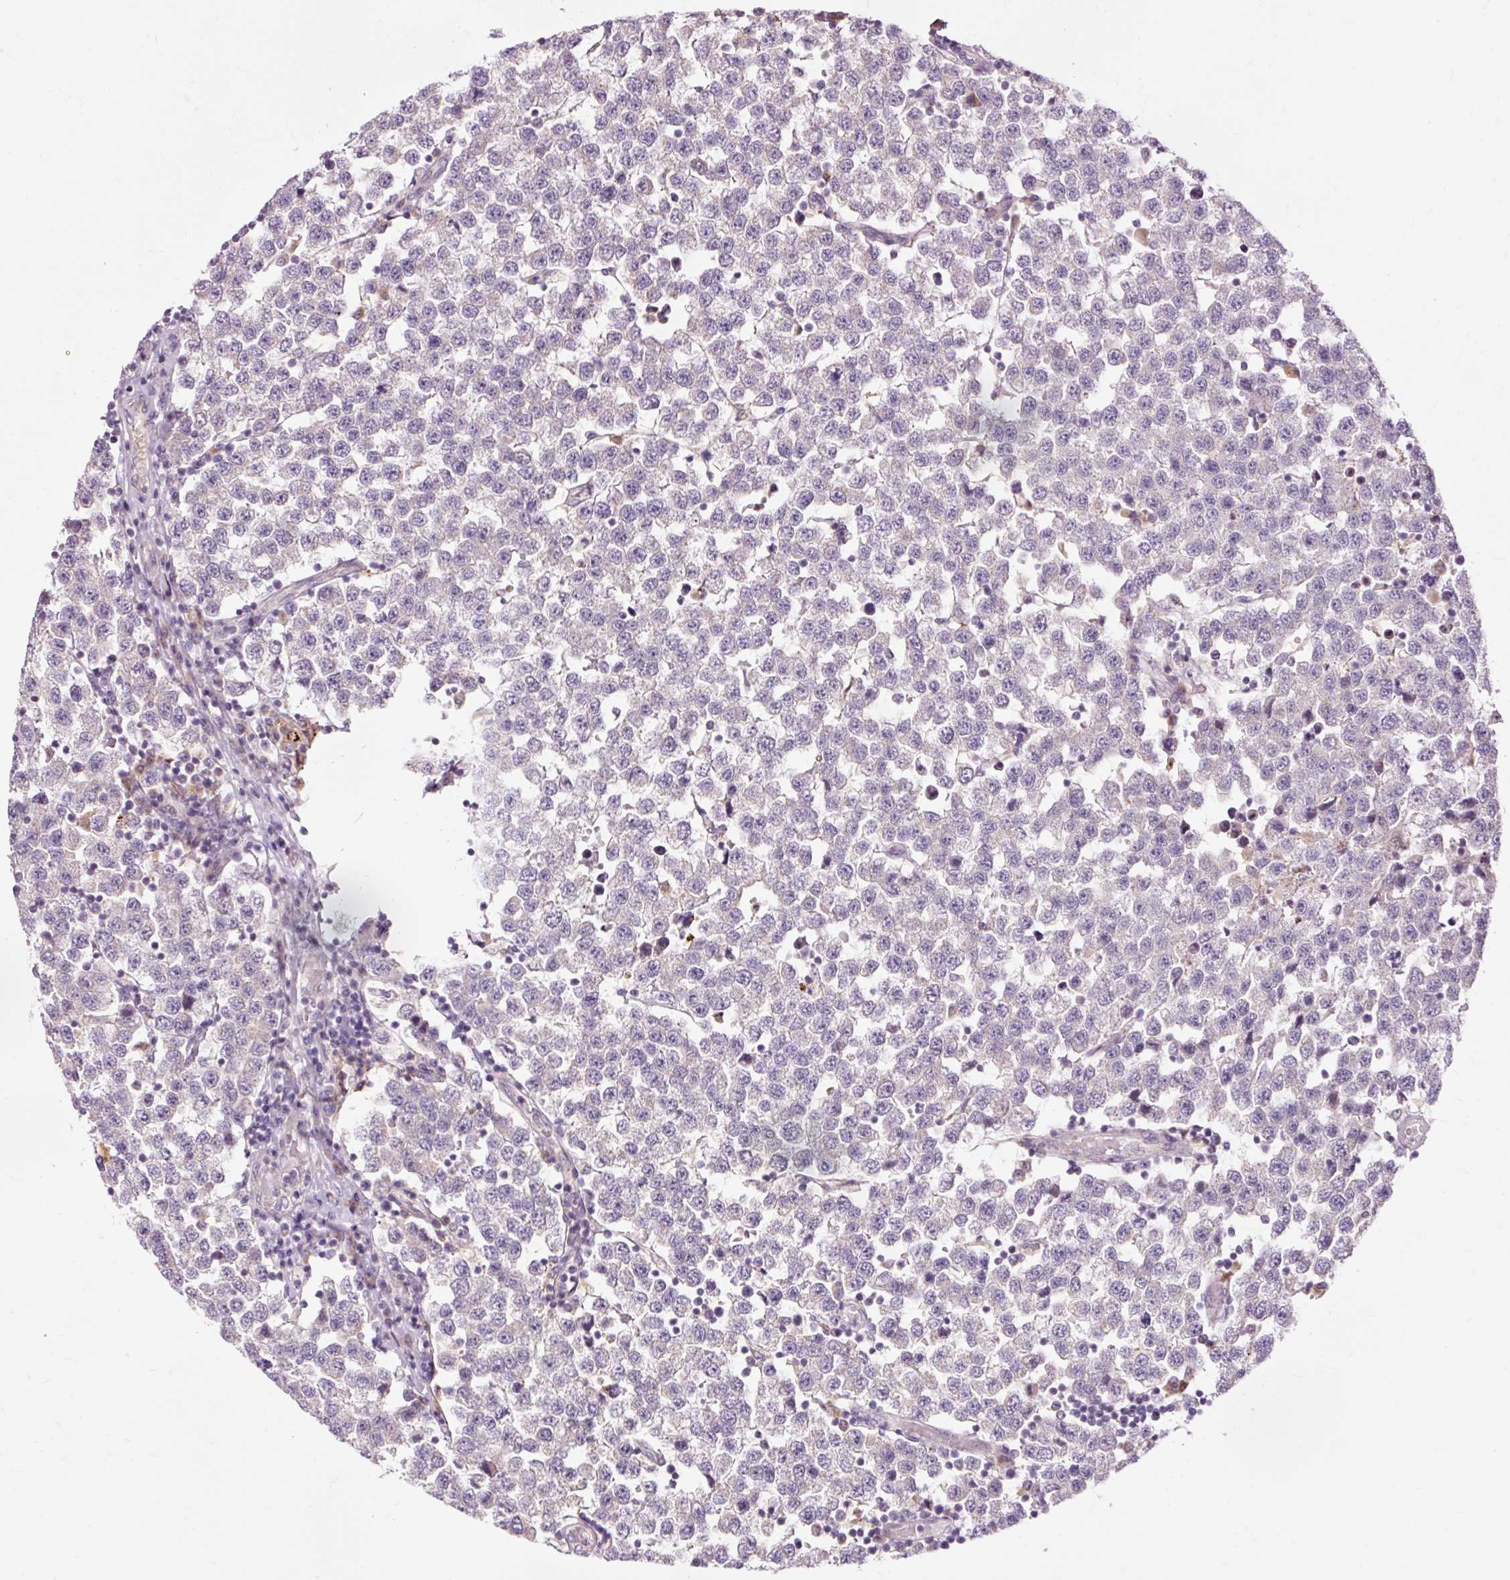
{"staining": {"intensity": "negative", "quantity": "none", "location": "none"}, "tissue": "testis cancer", "cell_type": "Tumor cells", "image_type": "cancer", "snomed": [{"axis": "morphology", "description": "Seminoma, NOS"}, {"axis": "topography", "description": "Testis"}], "caption": "IHC photomicrograph of neoplastic tissue: testis cancer (seminoma) stained with DAB (3,3'-diaminobenzidine) displays no significant protein positivity in tumor cells. The staining was performed using DAB to visualize the protein expression in brown, while the nuclei were stained in blue with hematoxylin (Magnification: 20x).", "gene": "PRDX5", "patient": {"sex": "male", "age": 34}}